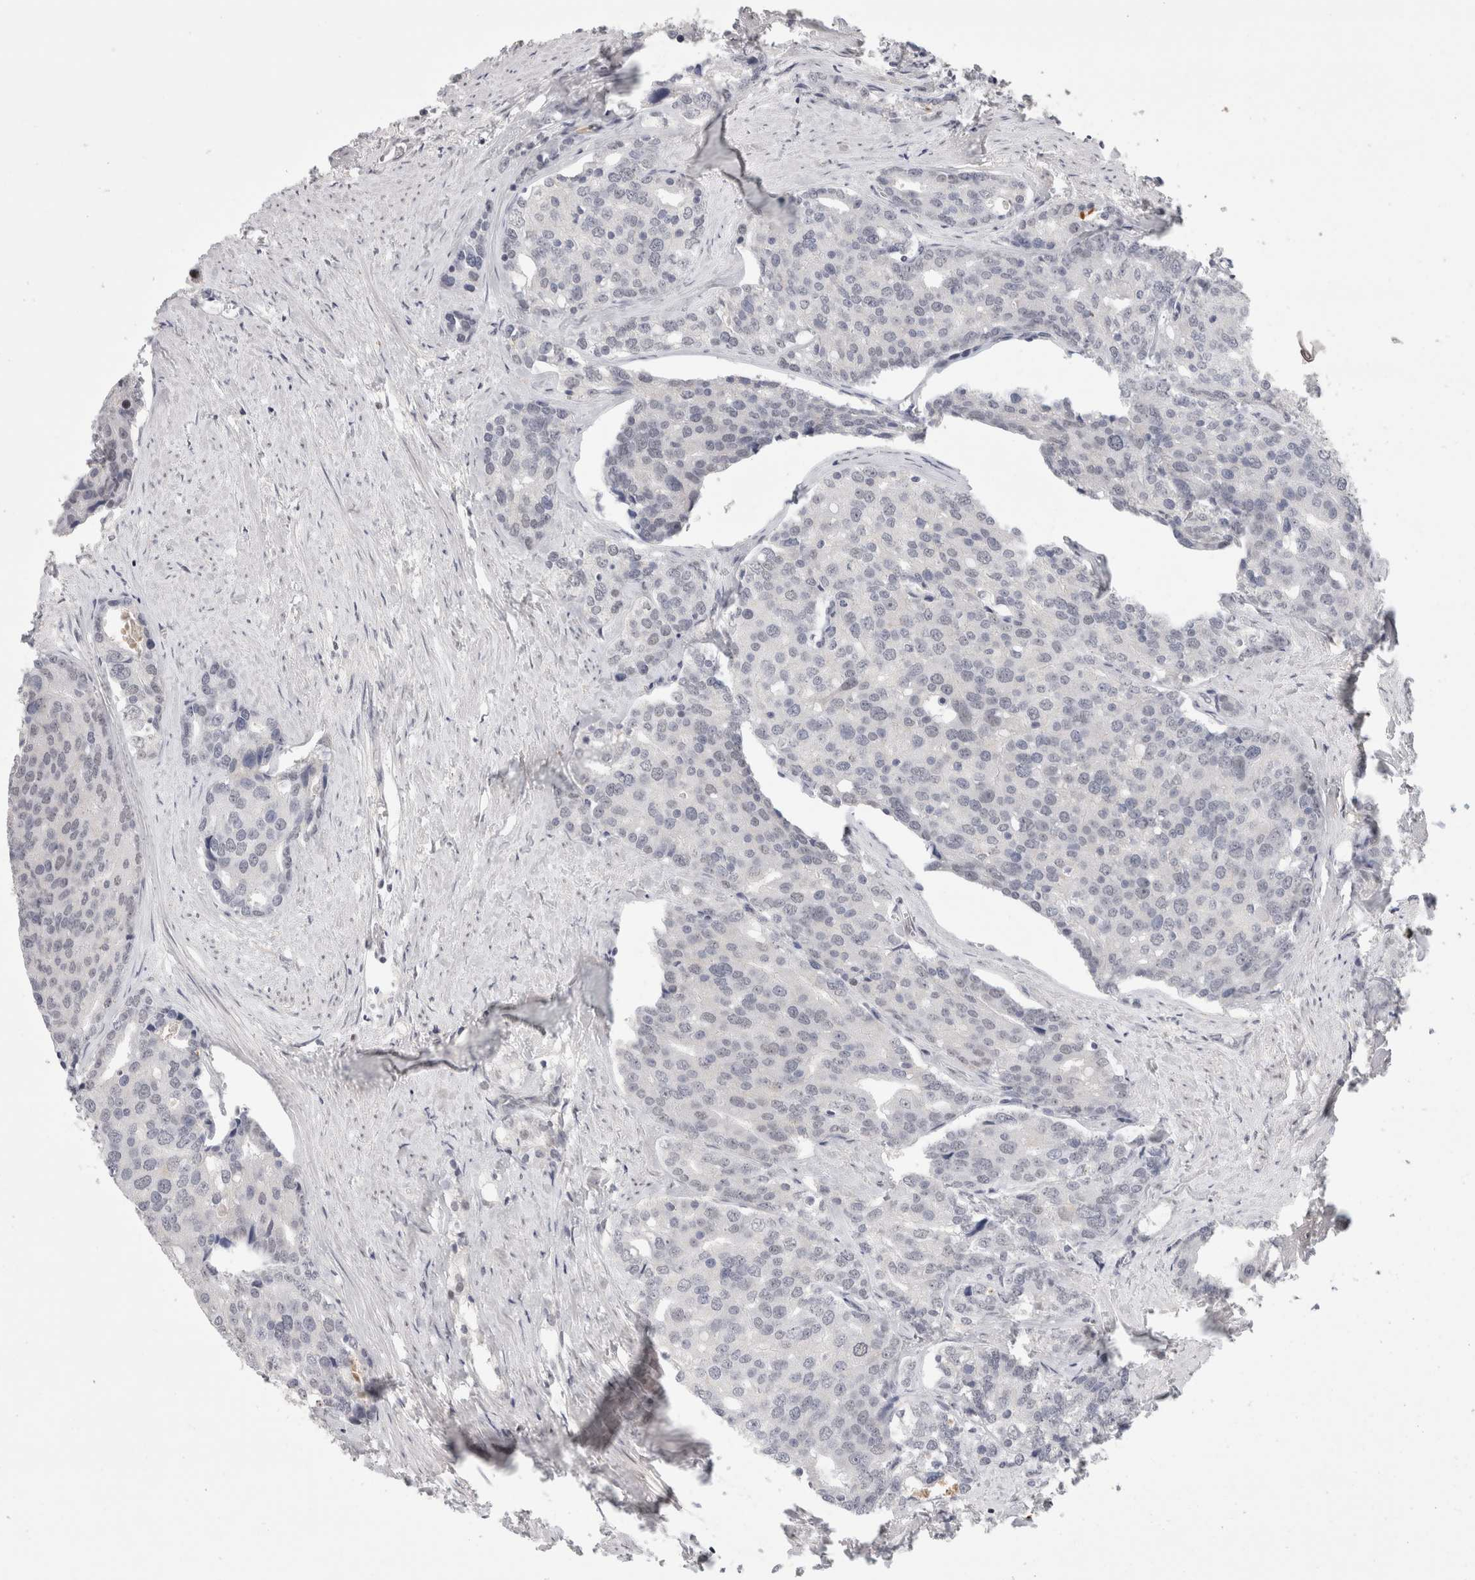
{"staining": {"intensity": "negative", "quantity": "none", "location": "none"}, "tissue": "prostate cancer", "cell_type": "Tumor cells", "image_type": "cancer", "snomed": [{"axis": "morphology", "description": "Adenocarcinoma, High grade"}, {"axis": "topography", "description": "Prostate"}], "caption": "IHC histopathology image of human prostate cancer stained for a protein (brown), which demonstrates no expression in tumor cells.", "gene": "SENP6", "patient": {"sex": "male", "age": 50}}